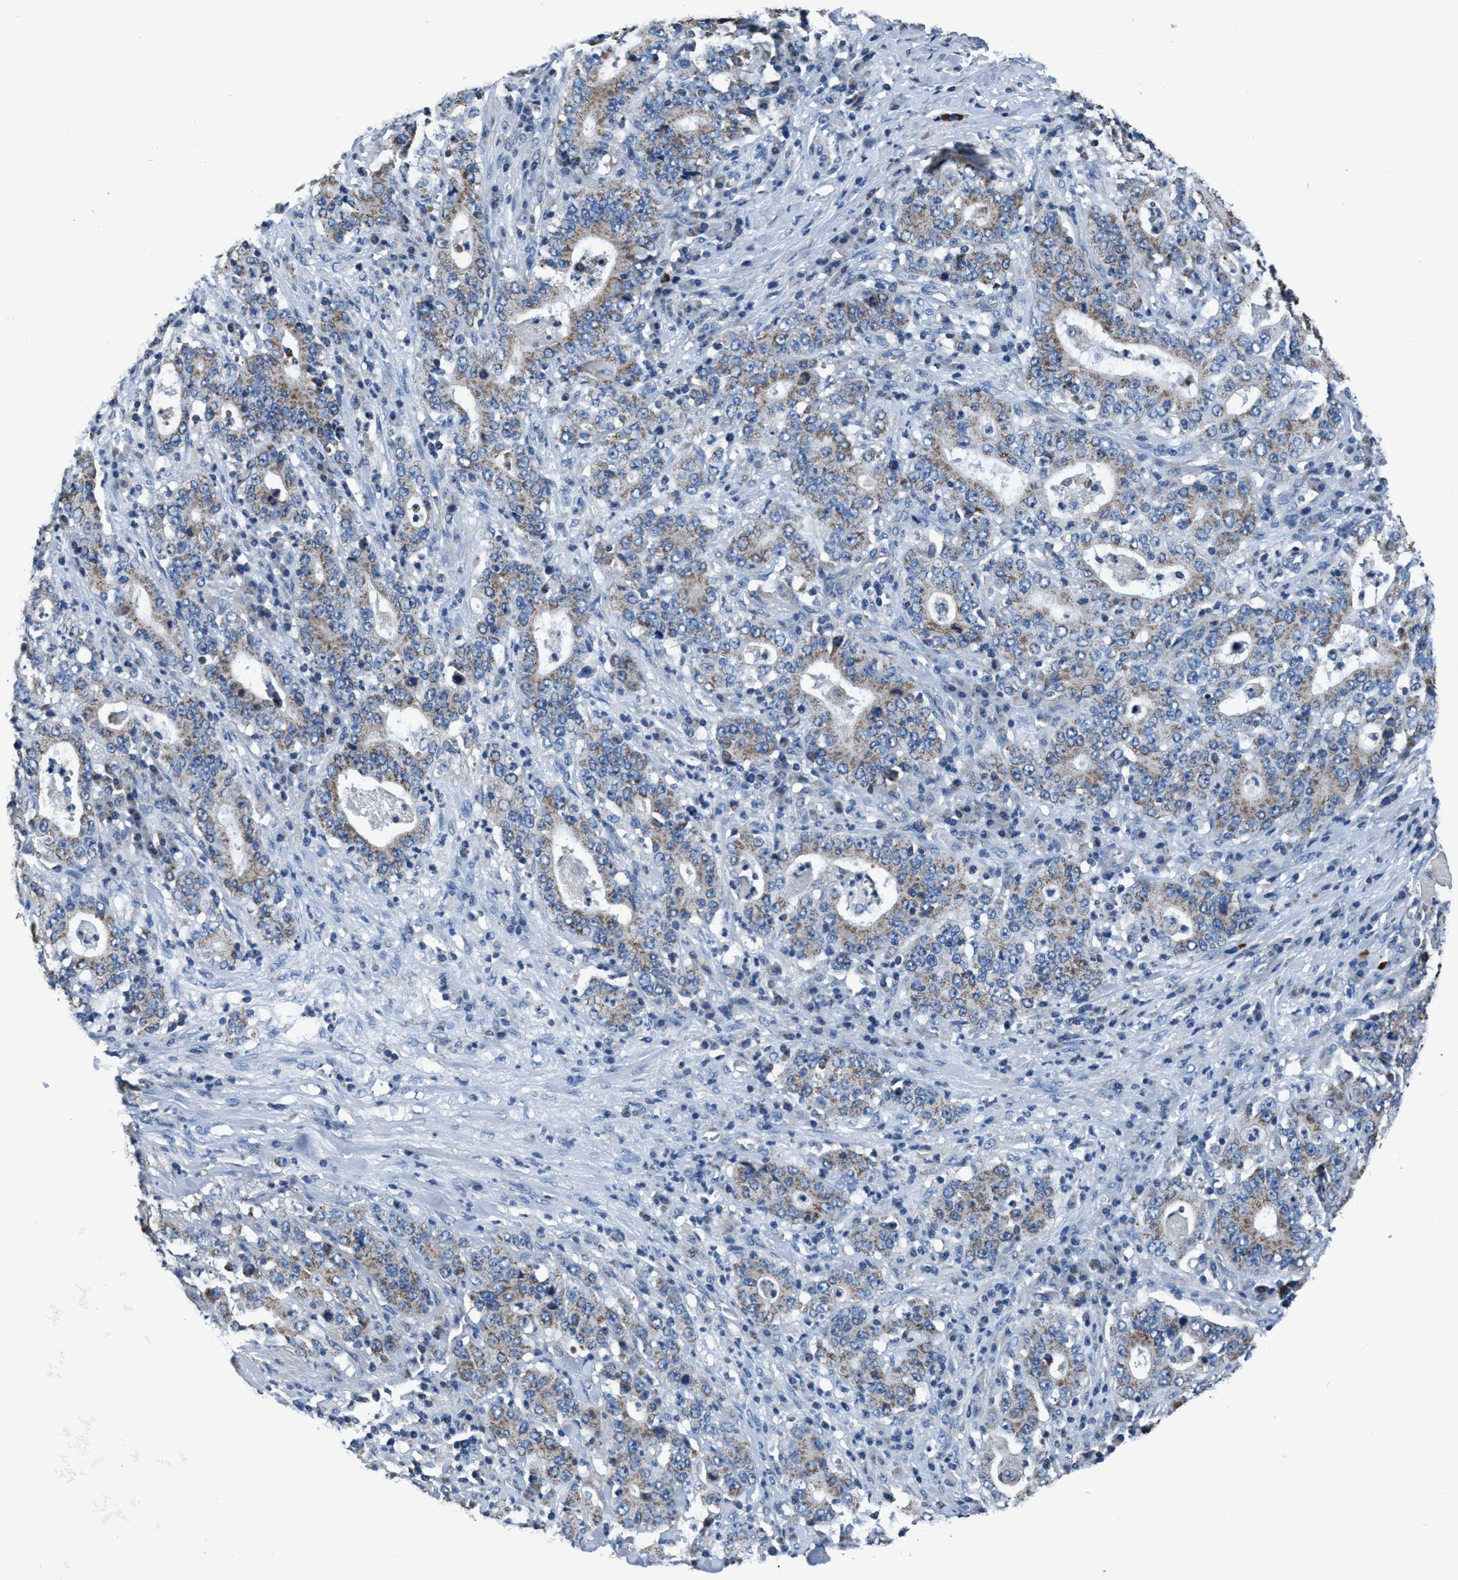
{"staining": {"intensity": "moderate", "quantity": ">75%", "location": "cytoplasmic/membranous"}, "tissue": "stomach cancer", "cell_type": "Tumor cells", "image_type": "cancer", "snomed": [{"axis": "morphology", "description": "Normal tissue, NOS"}, {"axis": "morphology", "description": "Adenocarcinoma, NOS"}, {"axis": "topography", "description": "Stomach, upper"}, {"axis": "topography", "description": "Stomach"}], "caption": "Stomach cancer (adenocarcinoma) stained with a protein marker displays moderate staining in tumor cells.", "gene": "ANKFN1", "patient": {"sex": "male", "age": 59}}